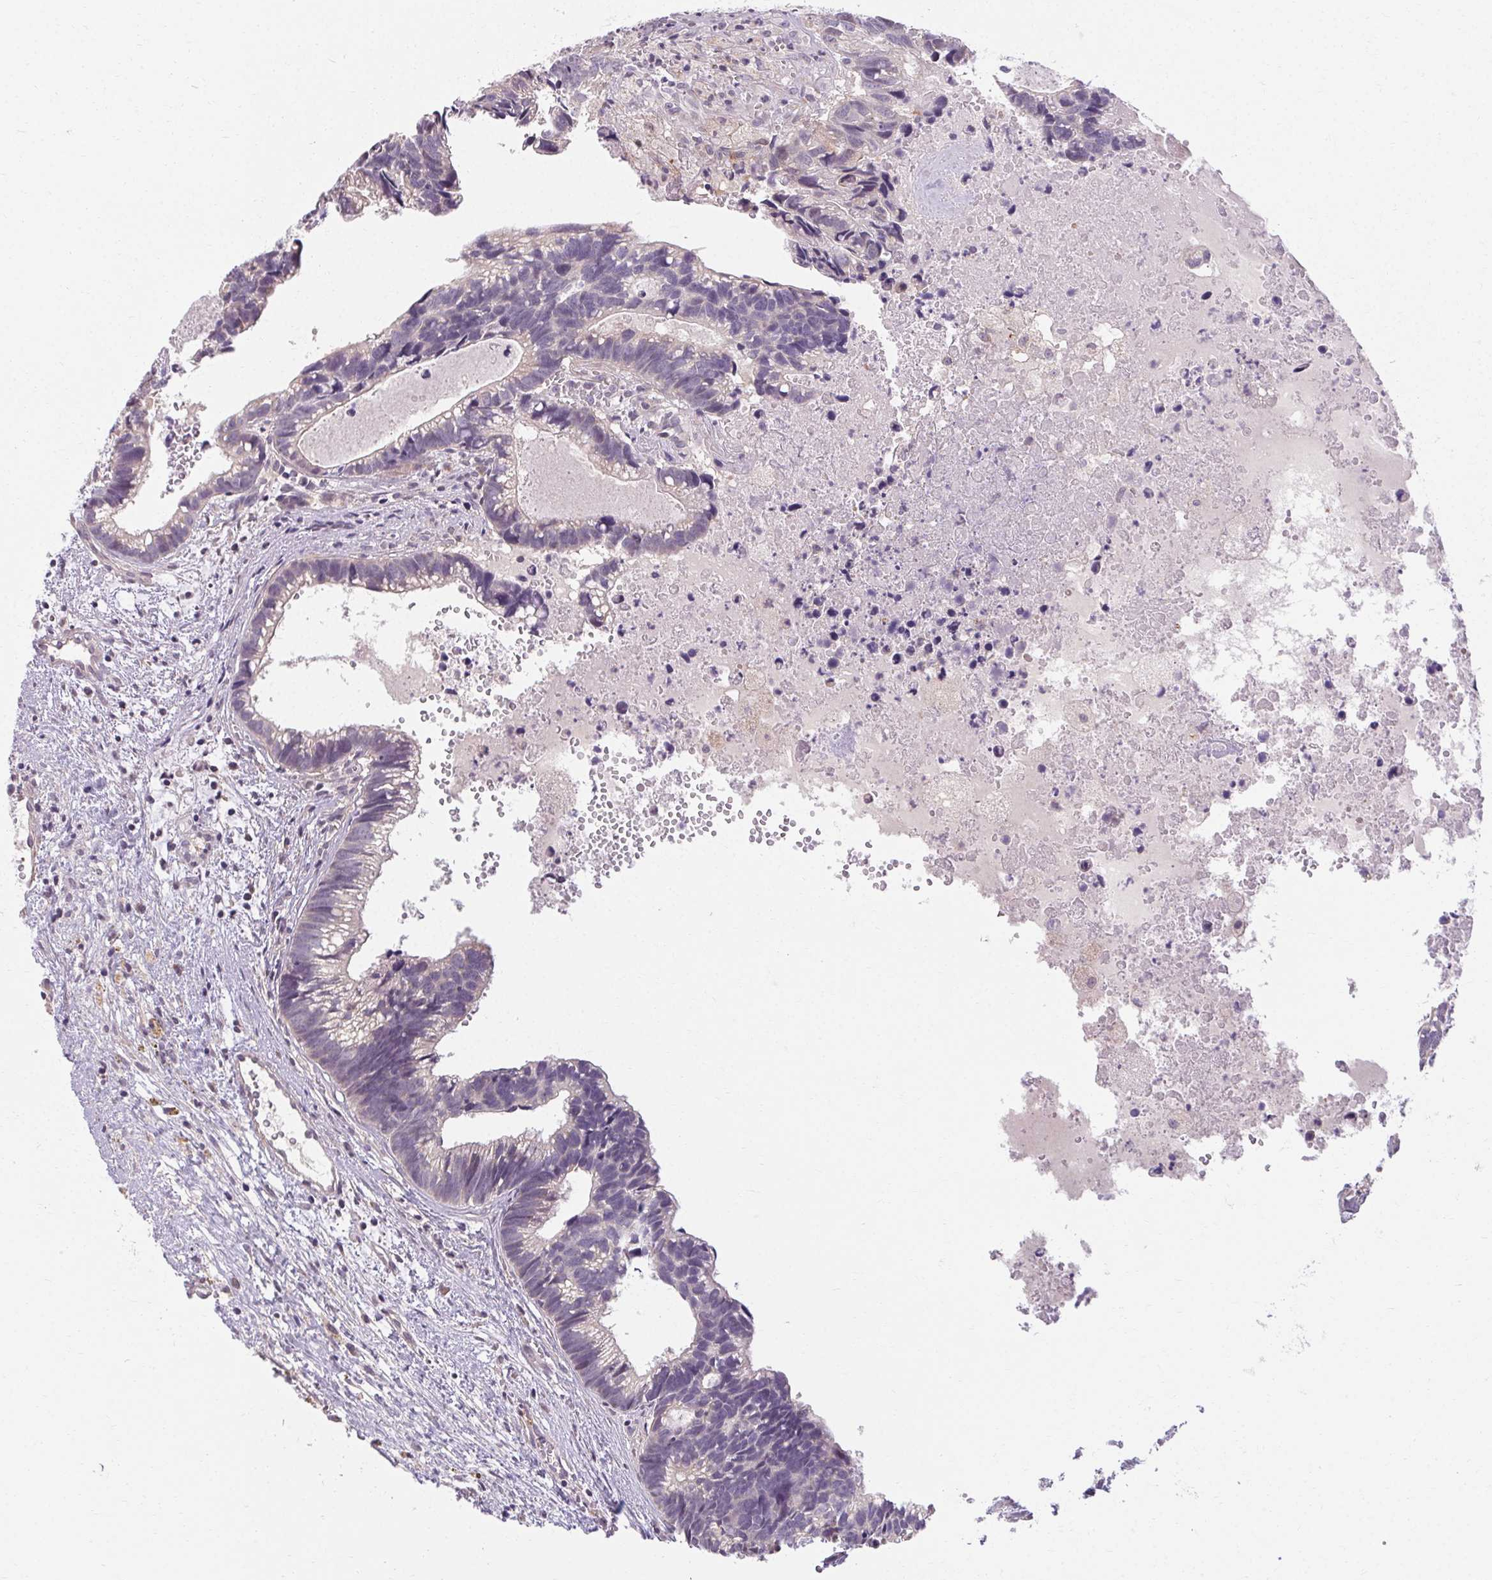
{"staining": {"intensity": "moderate", "quantity": "<25%", "location": "cytoplasmic/membranous"}, "tissue": "head and neck cancer", "cell_type": "Tumor cells", "image_type": "cancer", "snomed": [{"axis": "morphology", "description": "Adenocarcinoma, NOS"}, {"axis": "topography", "description": "Head-Neck"}], "caption": "Immunohistochemistry (IHC) photomicrograph of head and neck cancer (adenocarcinoma) stained for a protein (brown), which shows low levels of moderate cytoplasmic/membranous positivity in approximately <25% of tumor cells.", "gene": "TMEM52B", "patient": {"sex": "male", "age": 62}}